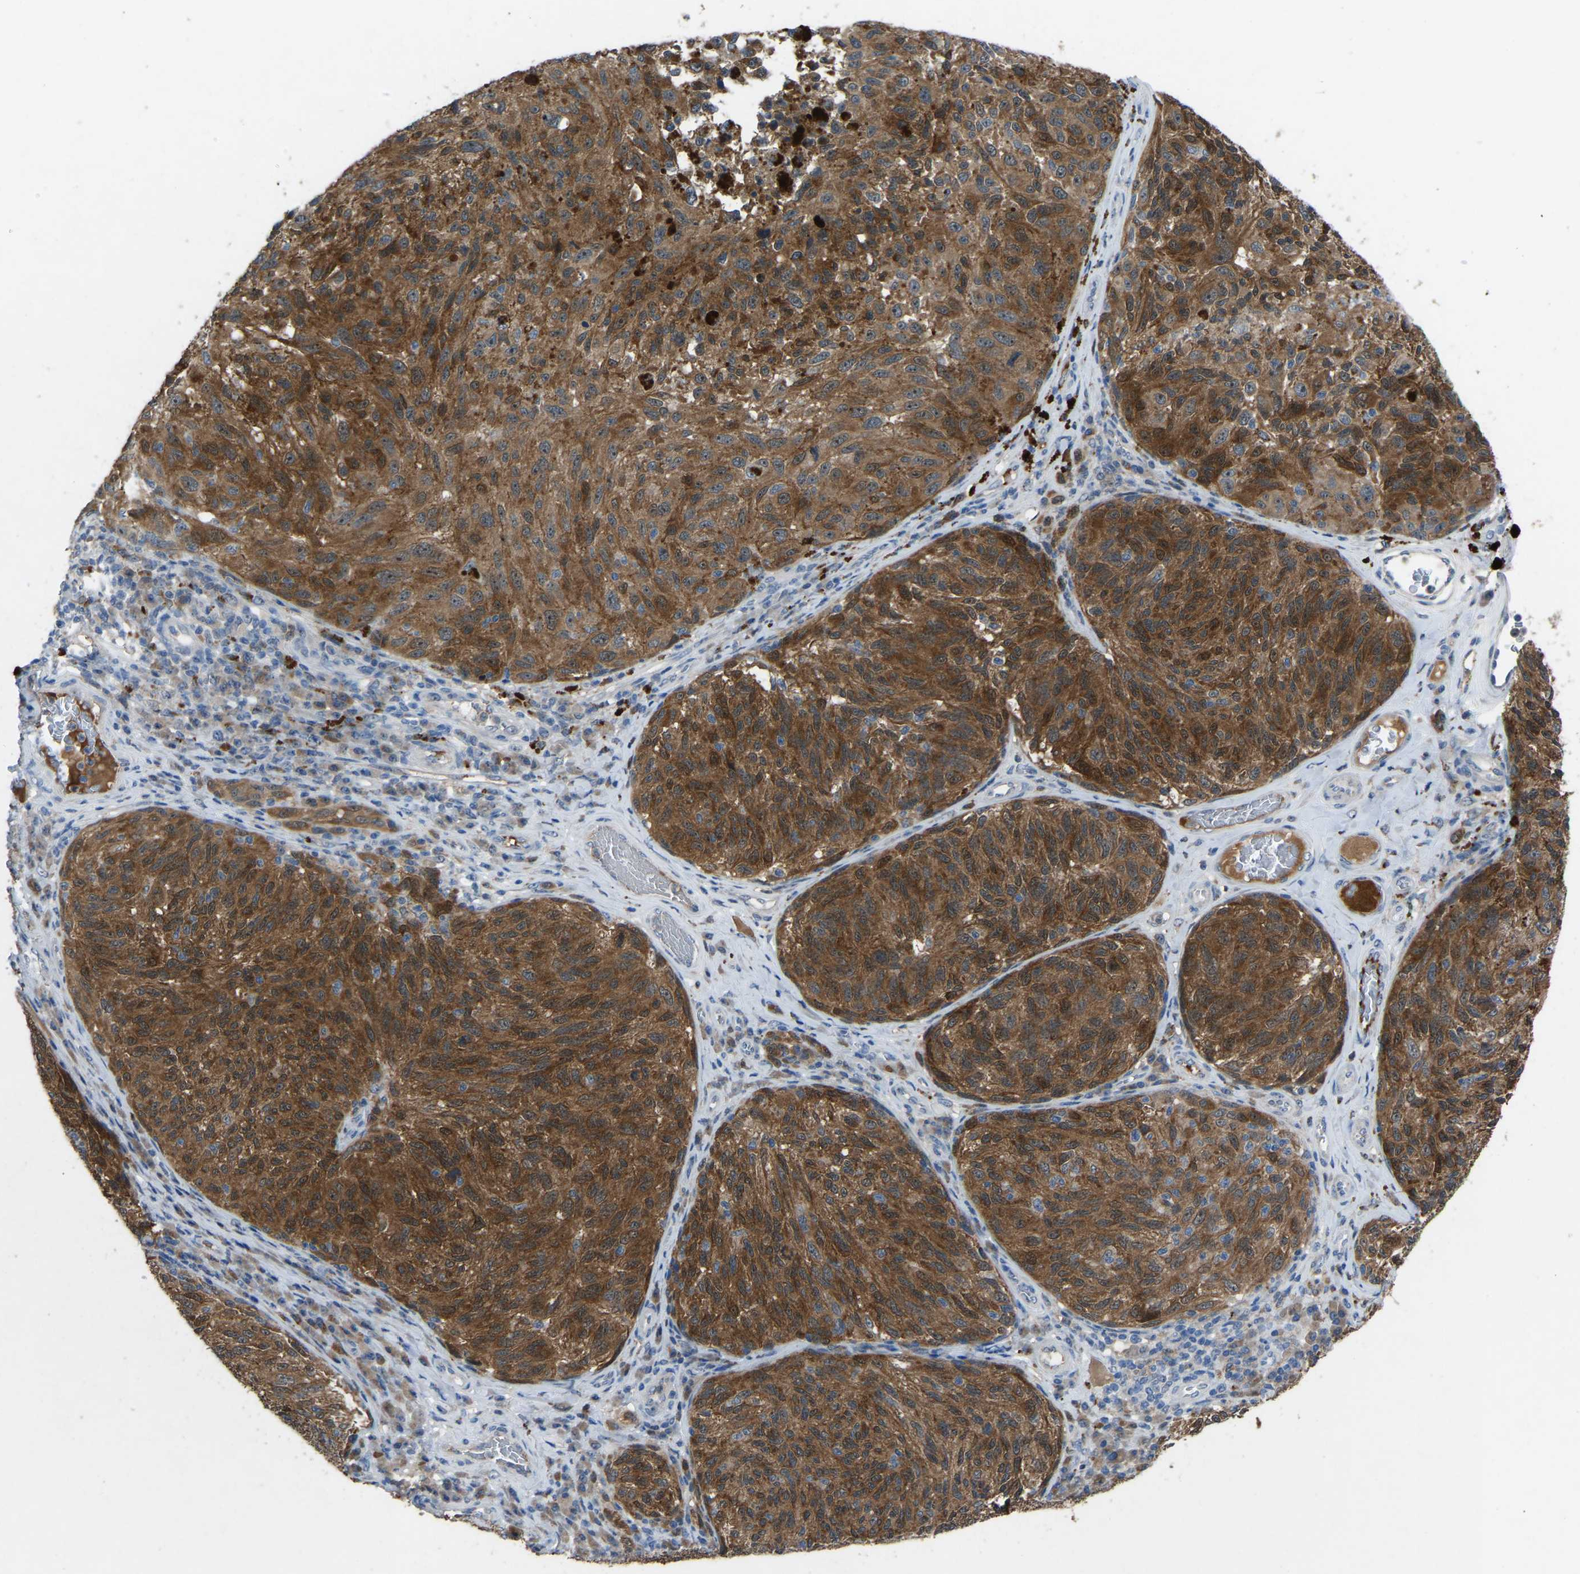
{"staining": {"intensity": "moderate", "quantity": ">75%", "location": "cytoplasmic/membranous"}, "tissue": "melanoma", "cell_type": "Tumor cells", "image_type": "cancer", "snomed": [{"axis": "morphology", "description": "Malignant melanoma, NOS"}, {"axis": "topography", "description": "Skin"}], "caption": "A high-resolution image shows immunohistochemistry (IHC) staining of malignant melanoma, which demonstrates moderate cytoplasmic/membranous expression in about >75% of tumor cells.", "gene": "FHIT", "patient": {"sex": "female", "age": 73}}